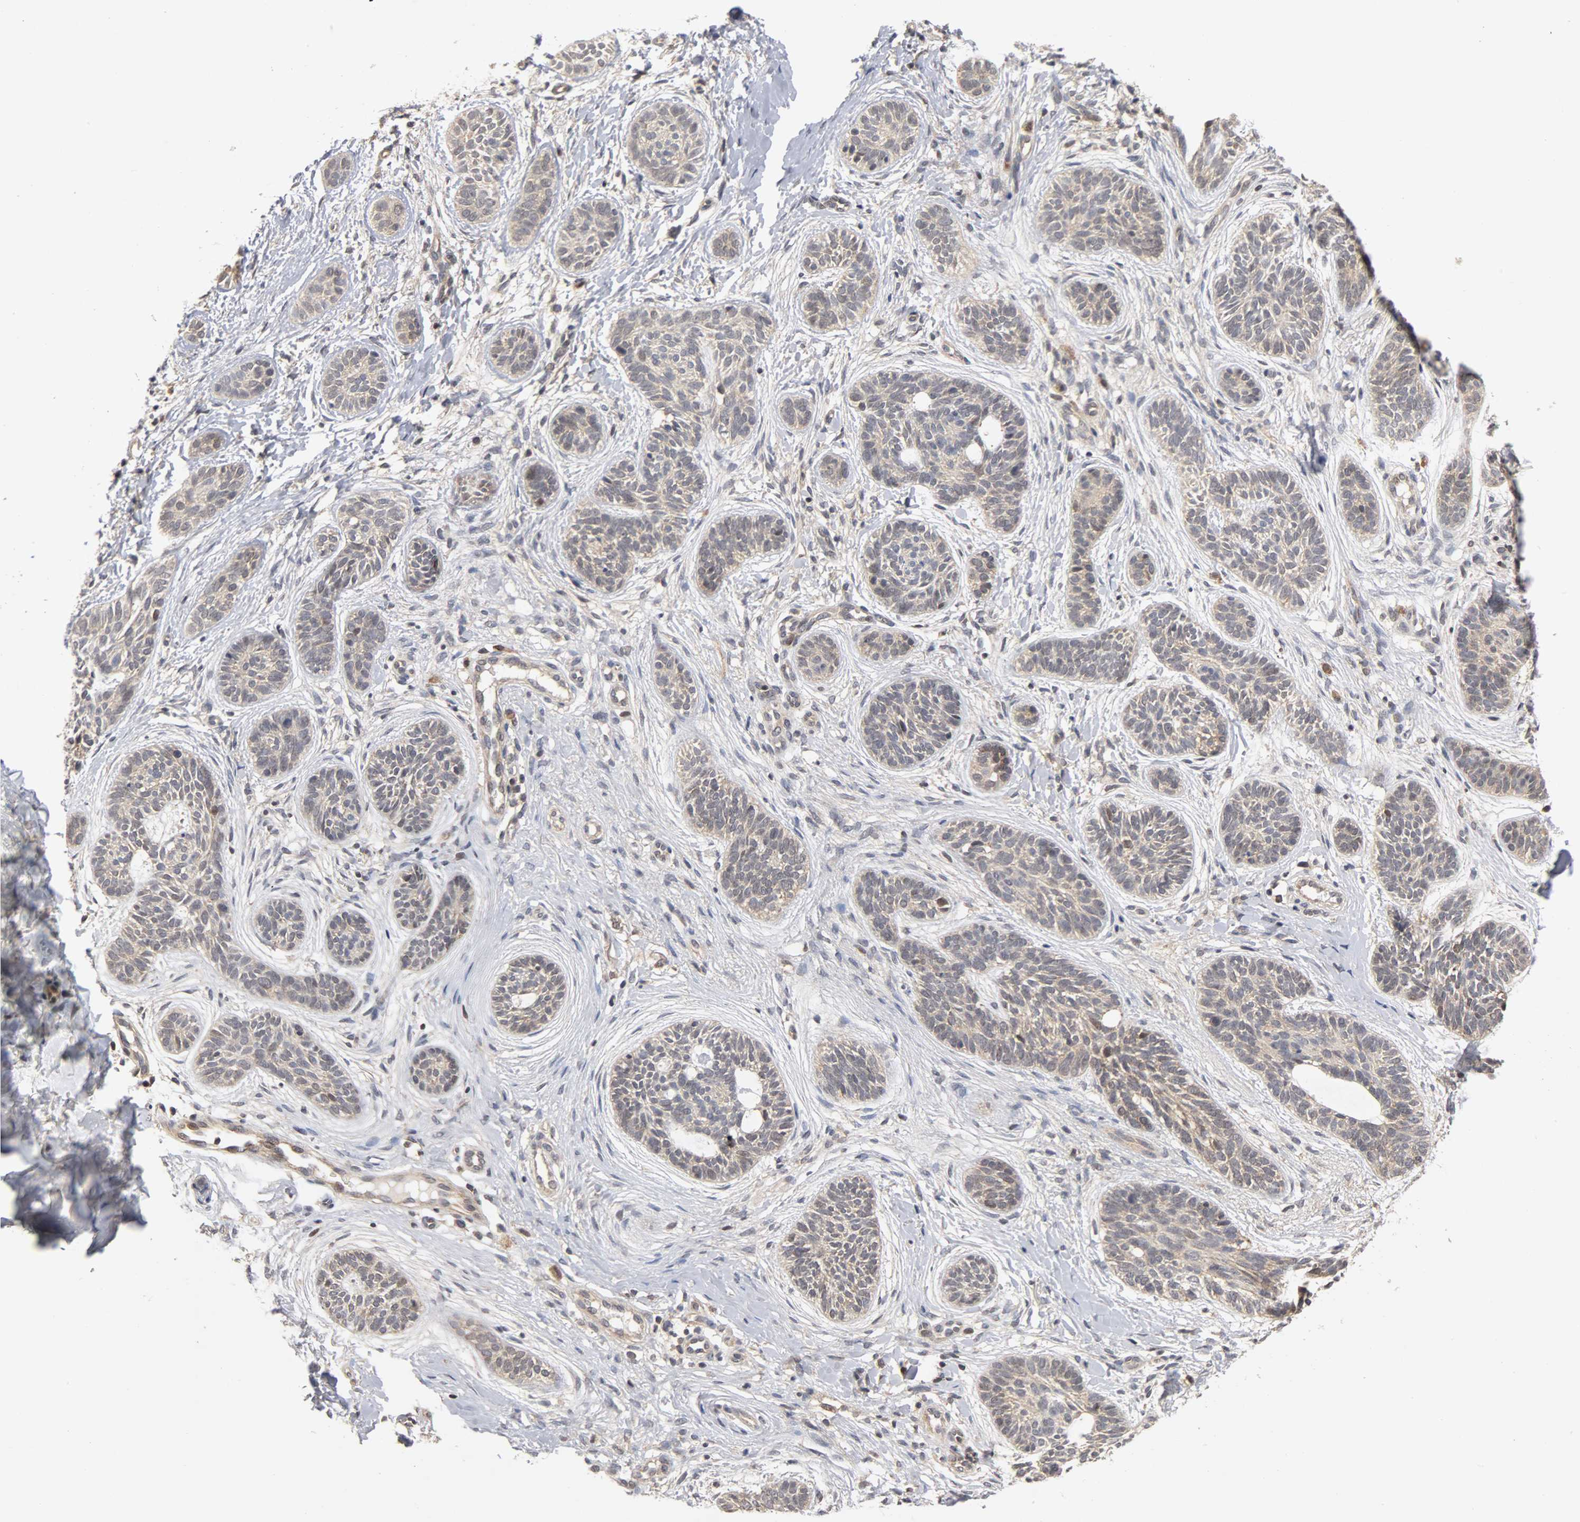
{"staining": {"intensity": "weak", "quantity": ">75%", "location": "cytoplasmic/membranous,nuclear"}, "tissue": "skin cancer", "cell_type": "Tumor cells", "image_type": "cancer", "snomed": [{"axis": "morphology", "description": "Normal tissue, NOS"}, {"axis": "morphology", "description": "Basal cell carcinoma"}, {"axis": "topography", "description": "Skin"}], "caption": "High-power microscopy captured an immunohistochemistry (IHC) image of basal cell carcinoma (skin), revealing weak cytoplasmic/membranous and nuclear staining in about >75% of tumor cells. Using DAB (3,3'-diaminobenzidine) (brown) and hematoxylin (blue) stains, captured at high magnification using brightfield microscopy.", "gene": "UBE2M", "patient": {"sex": "male", "age": 63}}